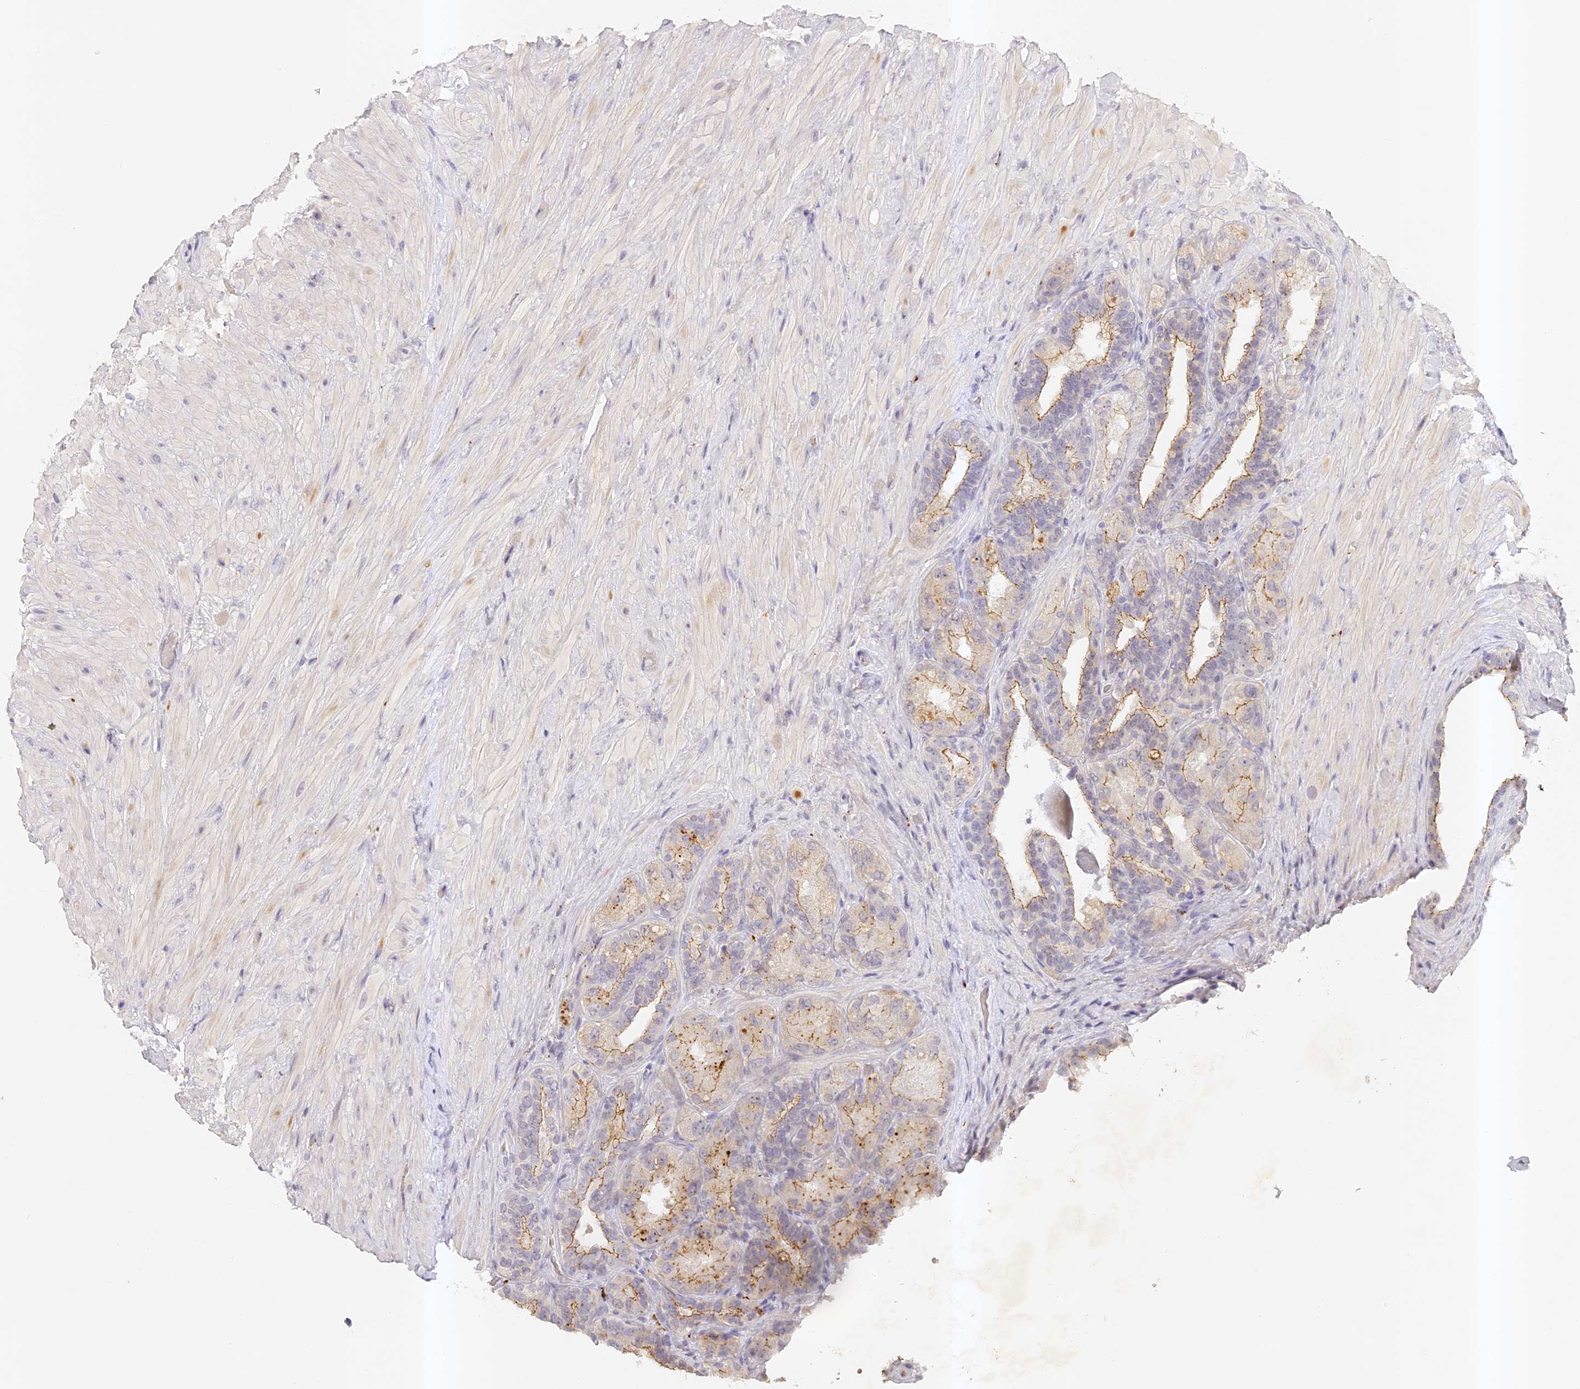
{"staining": {"intensity": "moderate", "quantity": "25%-75%", "location": "cytoplasmic/membranous"}, "tissue": "seminal vesicle", "cell_type": "Glandular cells", "image_type": "normal", "snomed": [{"axis": "morphology", "description": "Normal tissue, NOS"}, {"axis": "topography", "description": "Prostate"}, {"axis": "topography", "description": "Seminal veicle"}], "caption": "Immunohistochemical staining of unremarkable seminal vesicle demonstrates 25%-75% levels of moderate cytoplasmic/membranous protein staining in about 25%-75% of glandular cells.", "gene": "ELL3", "patient": {"sex": "male", "age": 67}}